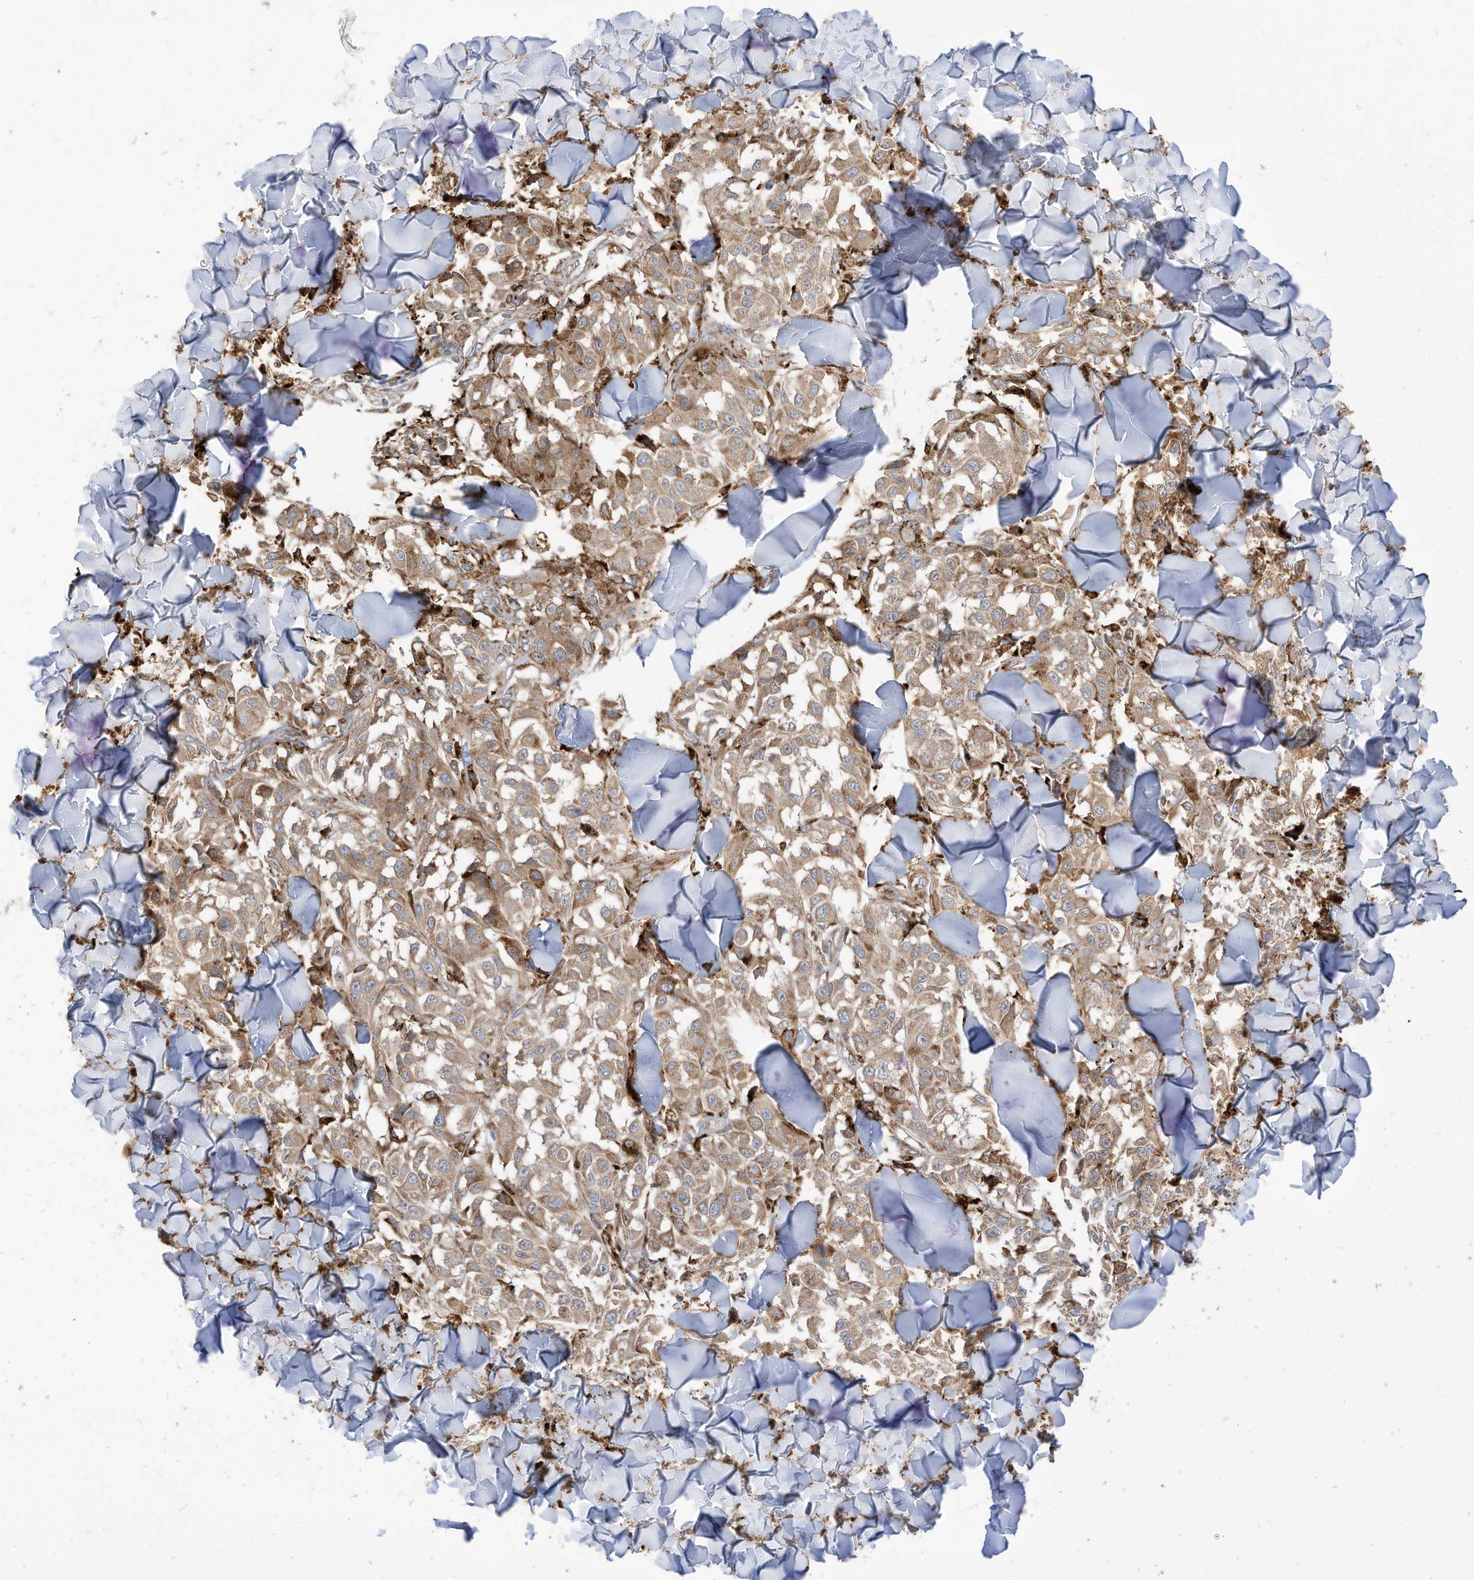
{"staining": {"intensity": "moderate", "quantity": ">75%", "location": "cytoplasmic/membranous"}, "tissue": "melanoma", "cell_type": "Tumor cells", "image_type": "cancer", "snomed": [{"axis": "morphology", "description": "Malignant melanoma, NOS"}, {"axis": "topography", "description": "Skin"}], "caption": "Protein expression analysis of melanoma exhibits moderate cytoplasmic/membranous expression in approximately >75% of tumor cells. The staining was performed using DAB to visualize the protein expression in brown, while the nuclei were stained in blue with hematoxylin (Magnification: 20x).", "gene": "TRNAU1AP", "patient": {"sex": "female", "age": 64}}